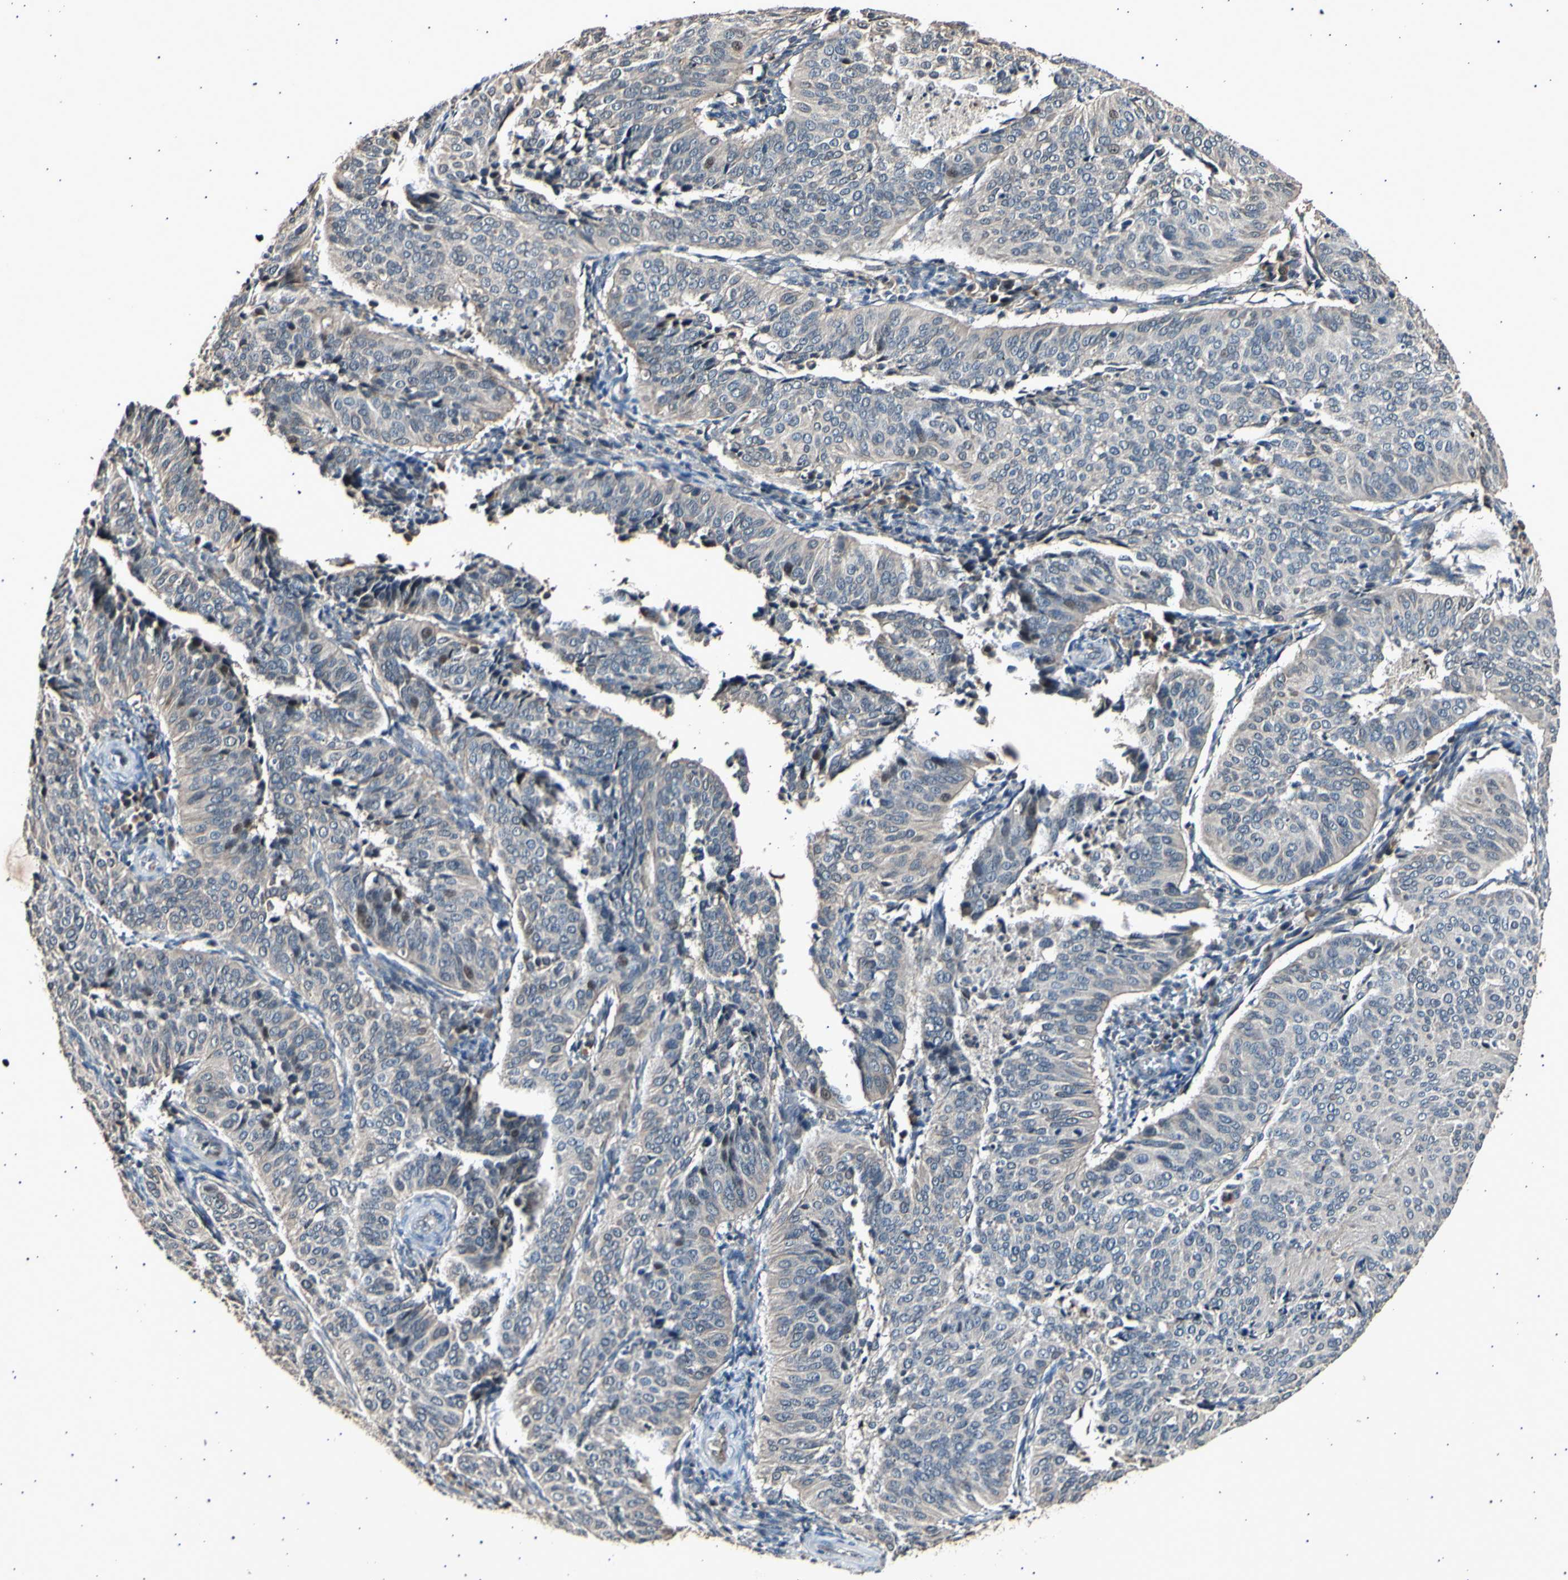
{"staining": {"intensity": "negative", "quantity": "none", "location": "none"}, "tissue": "cervical cancer", "cell_type": "Tumor cells", "image_type": "cancer", "snomed": [{"axis": "morphology", "description": "Normal tissue, NOS"}, {"axis": "morphology", "description": "Squamous cell carcinoma, NOS"}, {"axis": "topography", "description": "Cervix"}], "caption": "Human squamous cell carcinoma (cervical) stained for a protein using immunohistochemistry (IHC) displays no staining in tumor cells.", "gene": "ADCY3", "patient": {"sex": "female", "age": 39}}